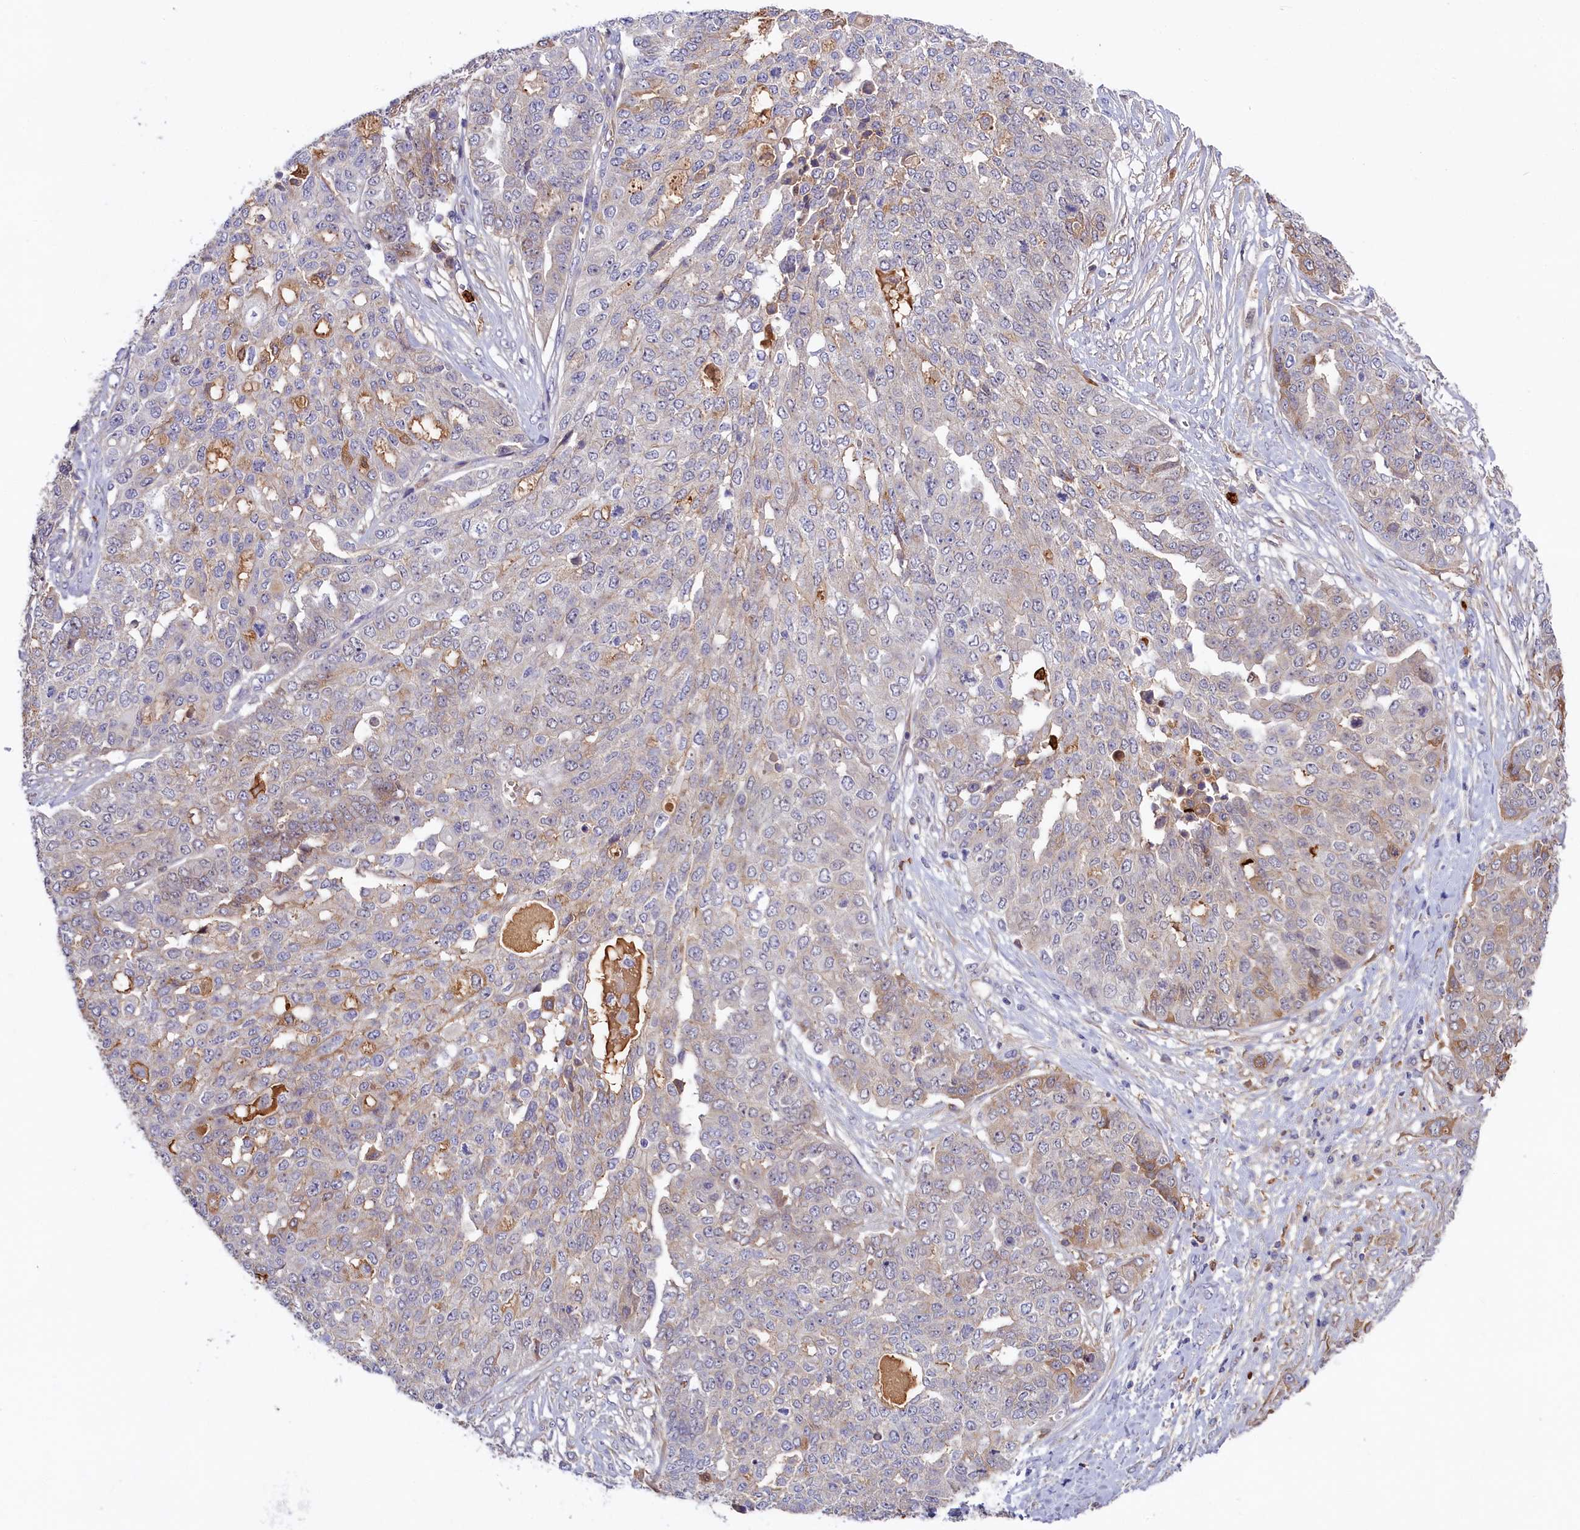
{"staining": {"intensity": "weak", "quantity": "<25%", "location": "cytoplasmic/membranous"}, "tissue": "ovarian cancer", "cell_type": "Tumor cells", "image_type": "cancer", "snomed": [{"axis": "morphology", "description": "Cystadenocarcinoma, serous, NOS"}, {"axis": "topography", "description": "Soft tissue"}, {"axis": "topography", "description": "Ovary"}], "caption": "Tumor cells show no significant expression in serous cystadenocarcinoma (ovarian).", "gene": "ADGRD1", "patient": {"sex": "female", "age": 57}}